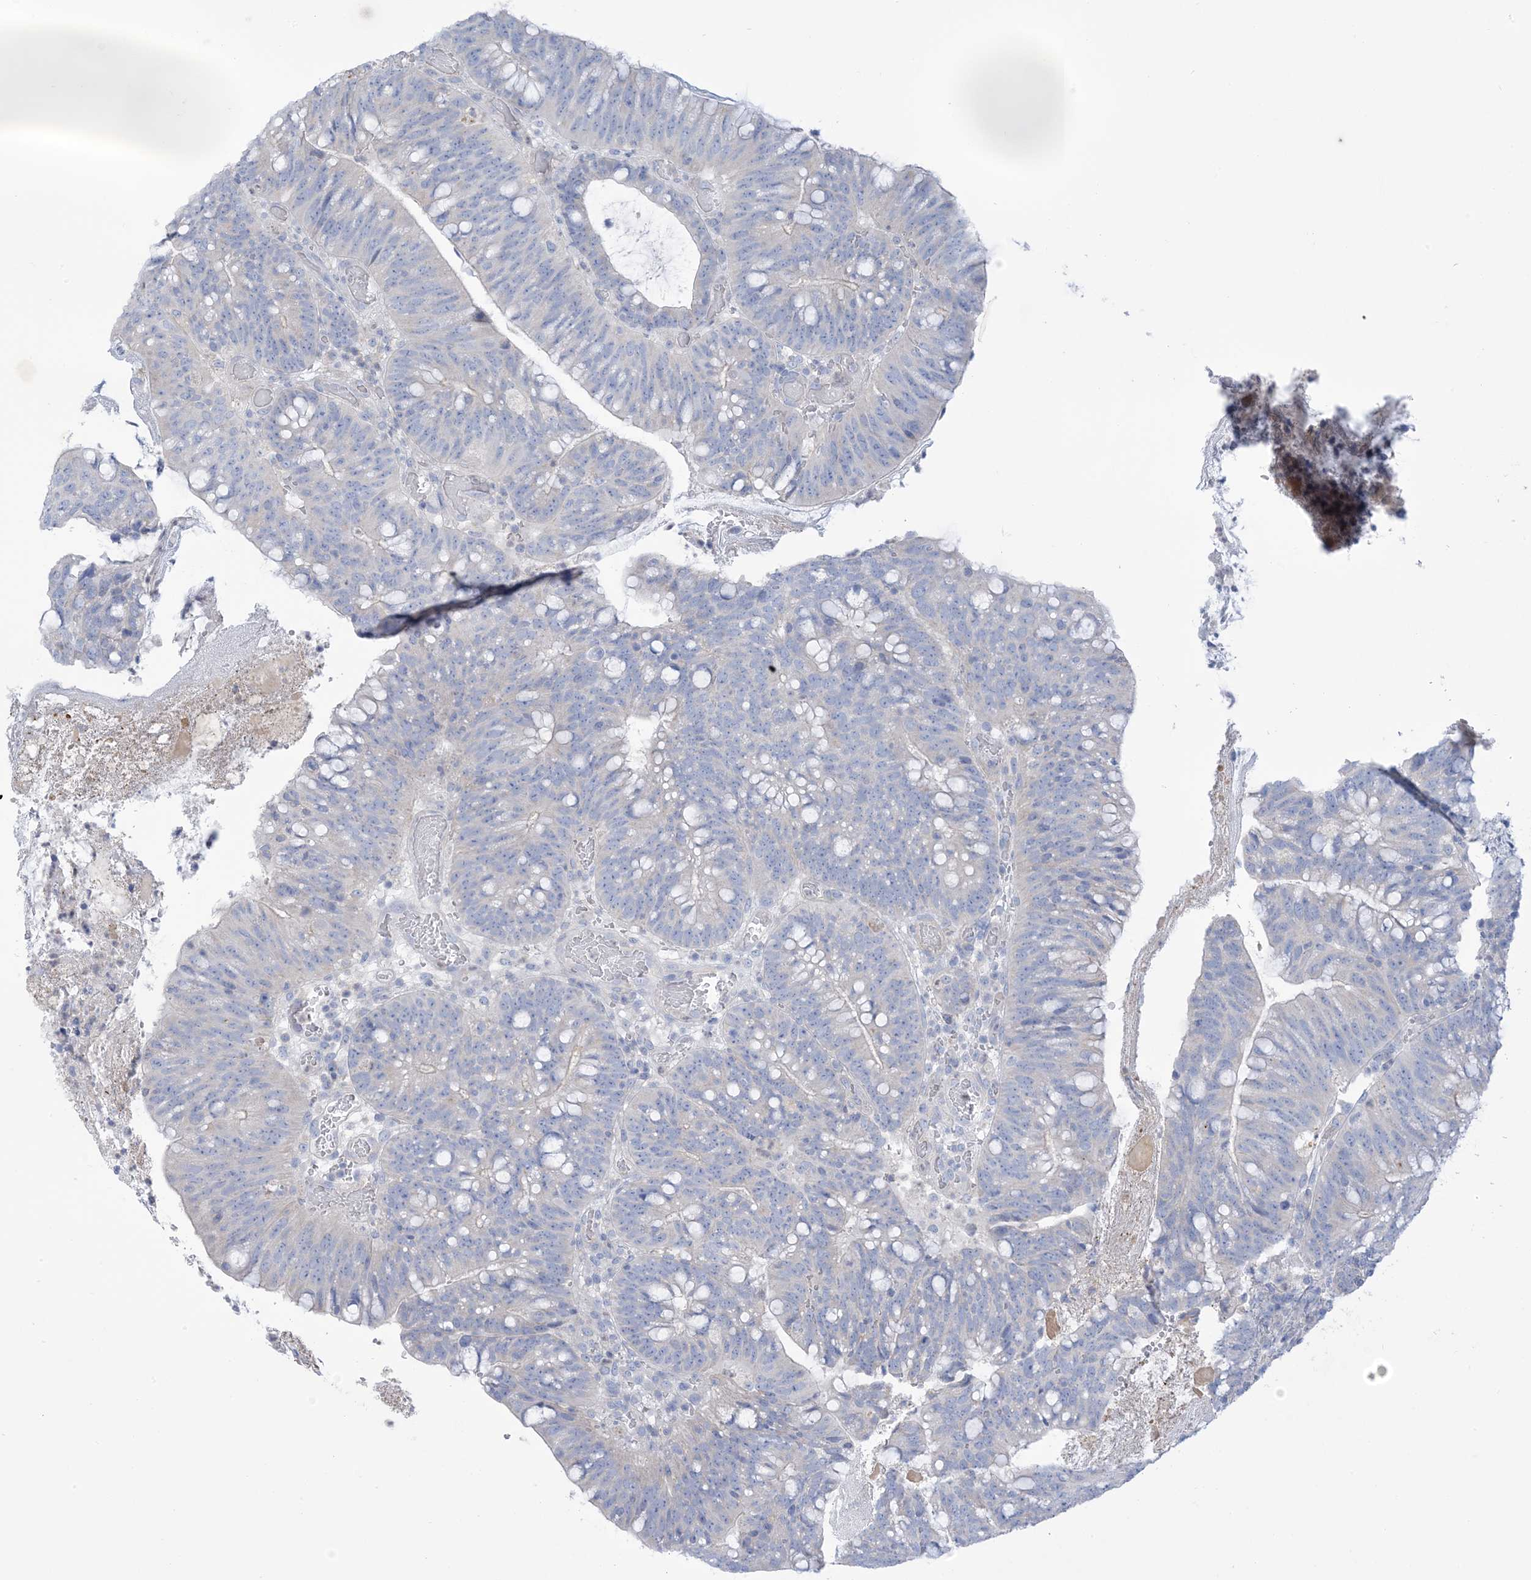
{"staining": {"intensity": "negative", "quantity": "none", "location": "none"}, "tissue": "colorectal cancer", "cell_type": "Tumor cells", "image_type": "cancer", "snomed": [{"axis": "morphology", "description": "Adenocarcinoma, NOS"}, {"axis": "topography", "description": "Colon"}], "caption": "Micrograph shows no significant protein positivity in tumor cells of colorectal cancer.", "gene": "MTHFD2L", "patient": {"sex": "female", "age": 66}}